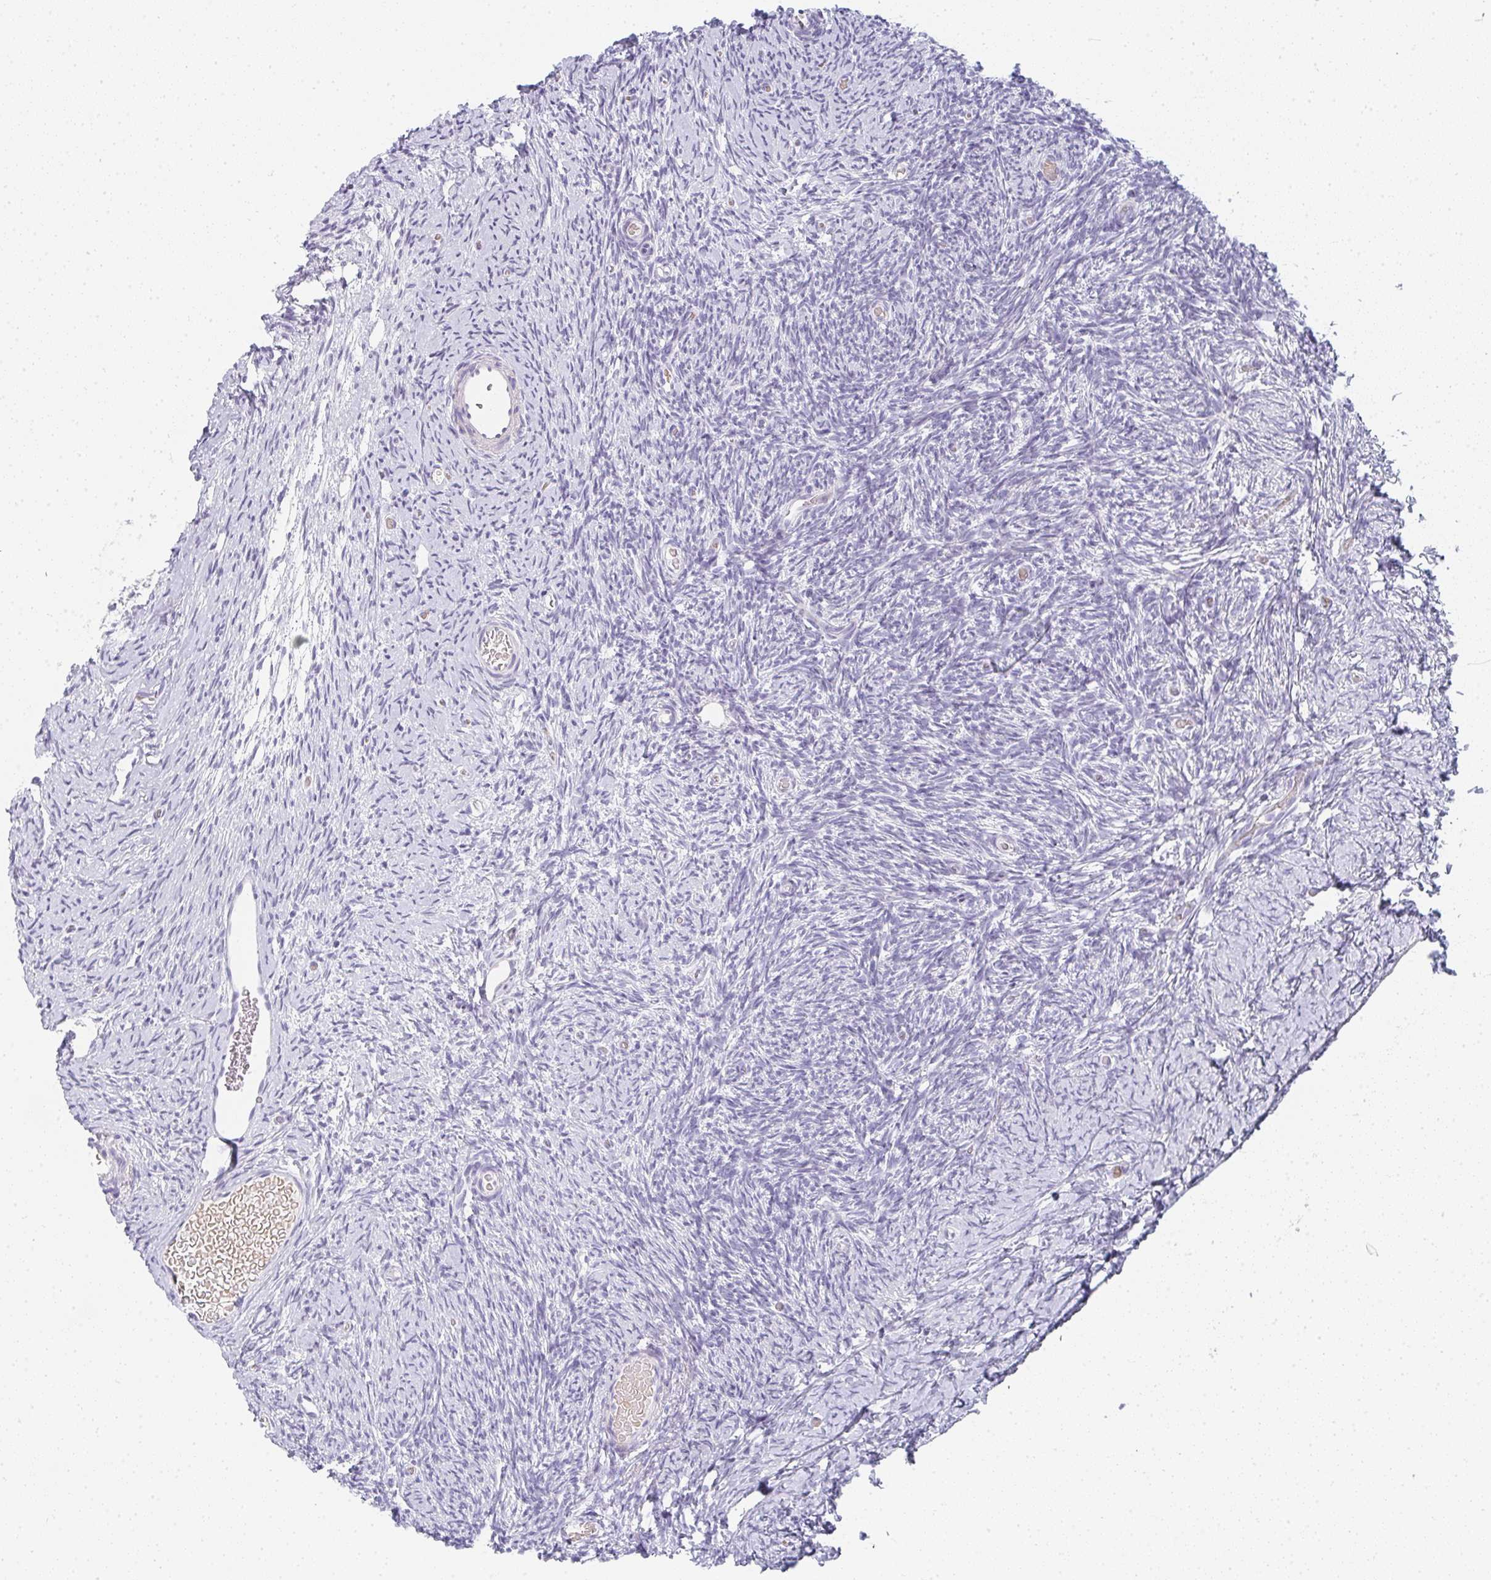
{"staining": {"intensity": "negative", "quantity": "none", "location": "none"}, "tissue": "ovary", "cell_type": "Follicle cells", "image_type": "normal", "snomed": [{"axis": "morphology", "description": "Normal tissue, NOS"}, {"axis": "topography", "description": "Ovary"}], "caption": "Immunohistochemistry (IHC) photomicrograph of normal human ovary stained for a protein (brown), which shows no positivity in follicle cells. Nuclei are stained in blue.", "gene": "NEU2", "patient": {"sex": "female", "age": 39}}